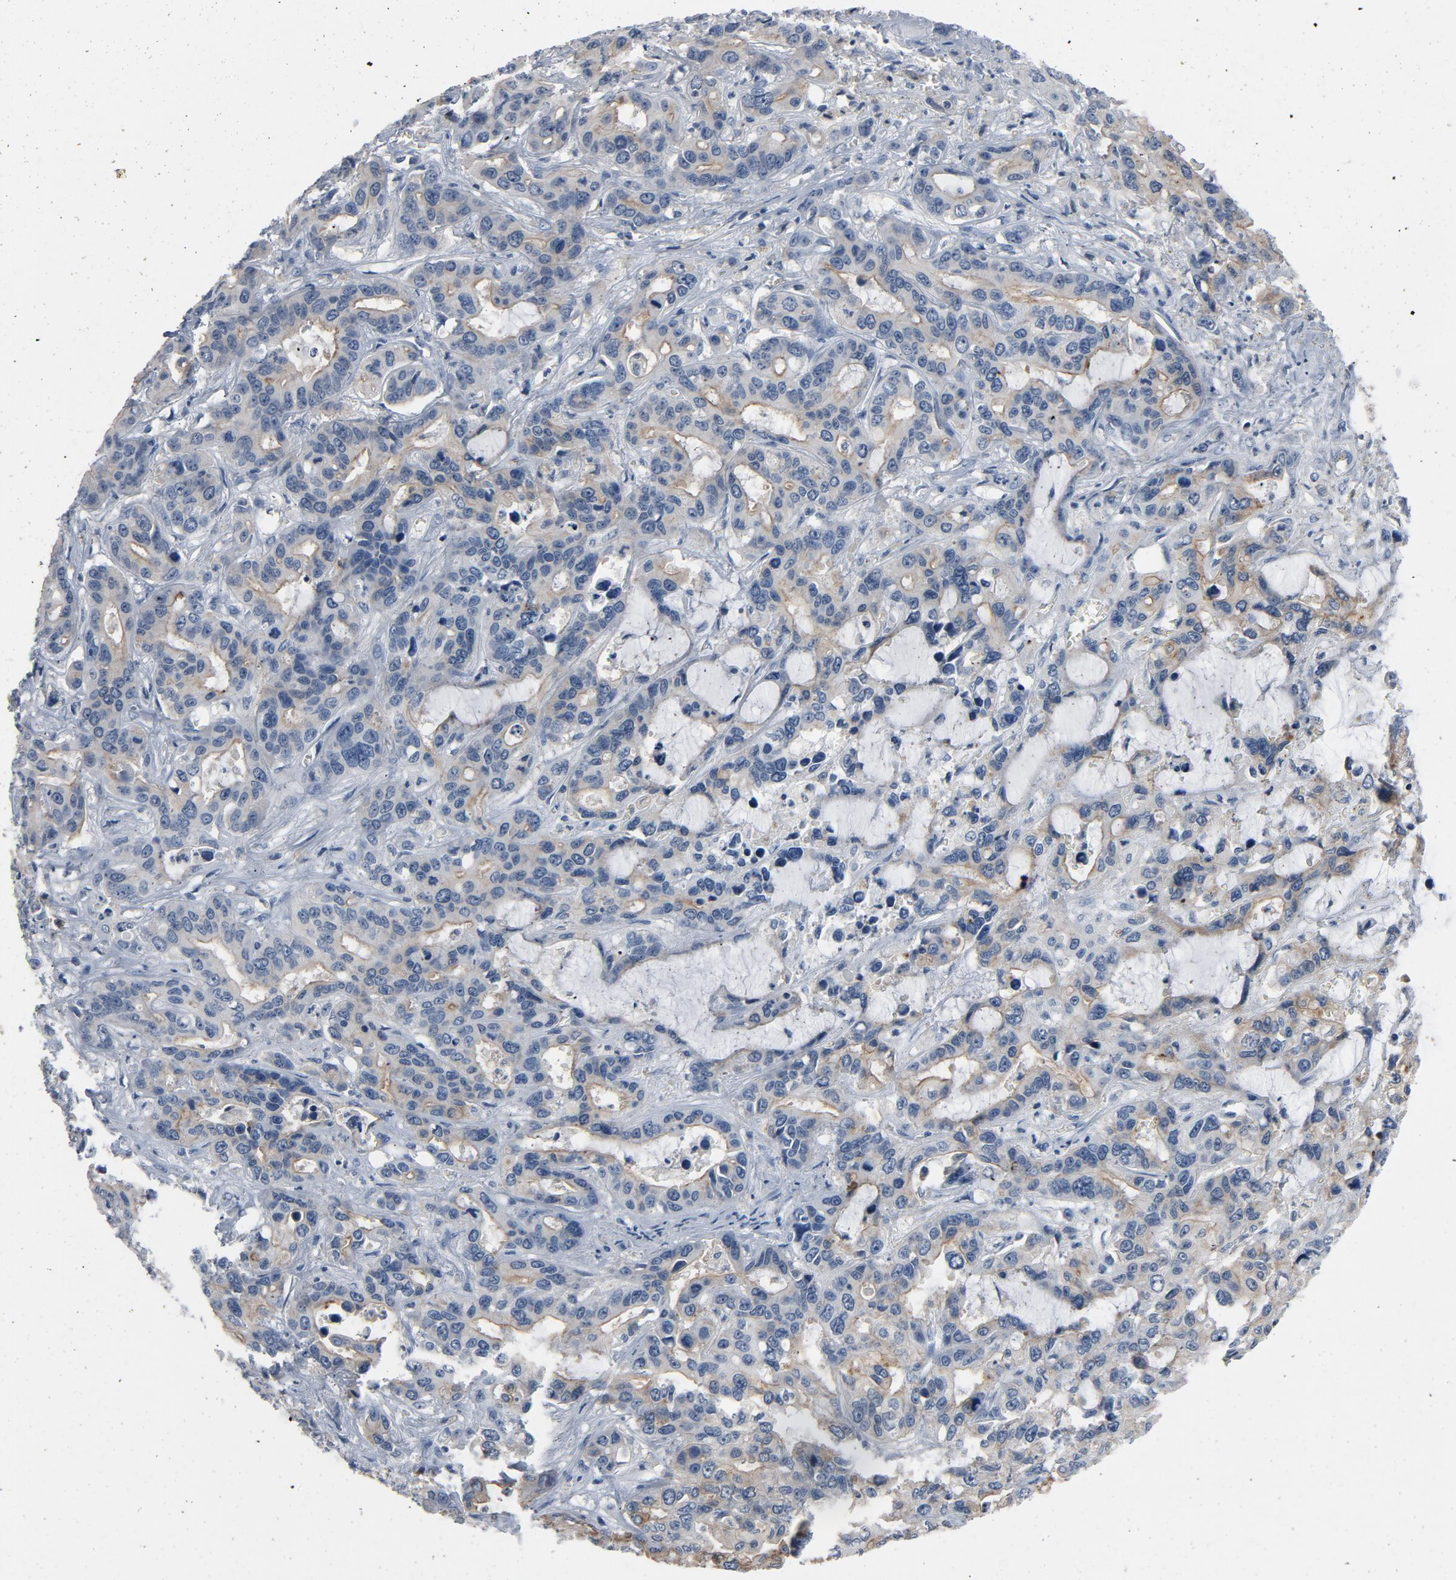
{"staining": {"intensity": "weak", "quantity": "25%-75%", "location": "cytoplasmic/membranous"}, "tissue": "liver cancer", "cell_type": "Tumor cells", "image_type": "cancer", "snomed": [{"axis": "morphology", "description": "Cholangiocarcinoma"}, {"axis": "topography", "description": "Liver"}], "caption": "Protein expression analysis of human cholangiocarcinoma (liver) reveals weak cytoplasmic/membranous staining in about 25%-75% of tumor cells.", "gene": "LCK", "patient": {"sex": "female", "age": 65}}